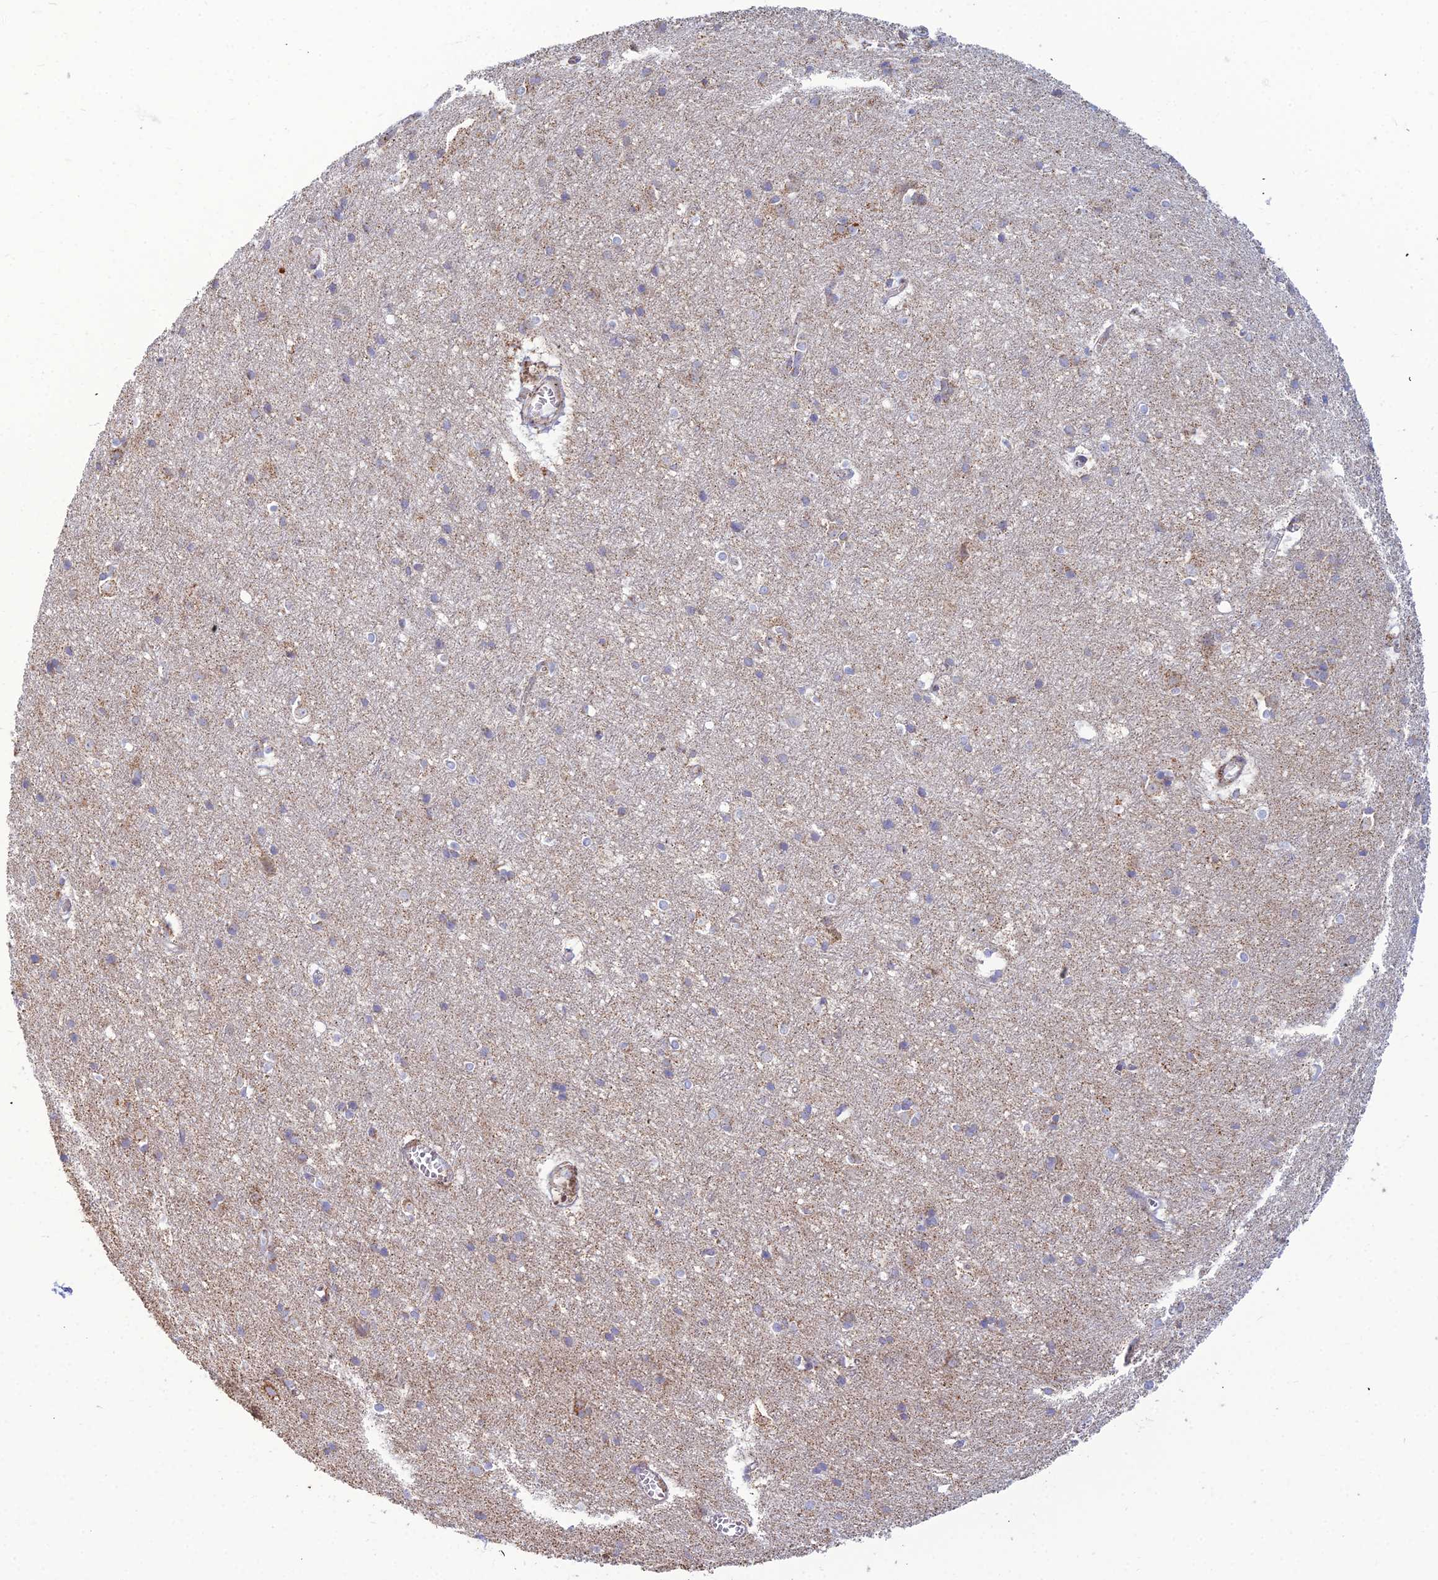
{"staining": {"intensity": "weak", "quantity": ">75%", "location": "cytoplasmic/membranous"}, "tissue": "cerebral cortex", "cell_type": "Endothelial cells", "image_type": "normal", "snomed": [{"axis": "morphology", "description": "Normal tissue, NOS"}, {"axis": "topography", "description": "Cerebral cortex"}], "caption": "Immunohistochemical staining of normal cerebral cortex displays low levels of weak cytoplasmic/membranous positivity in about >75% of endothelial cells.", "gene": "SLC35F4", "patient": {"sex": "male", "age": 54}}